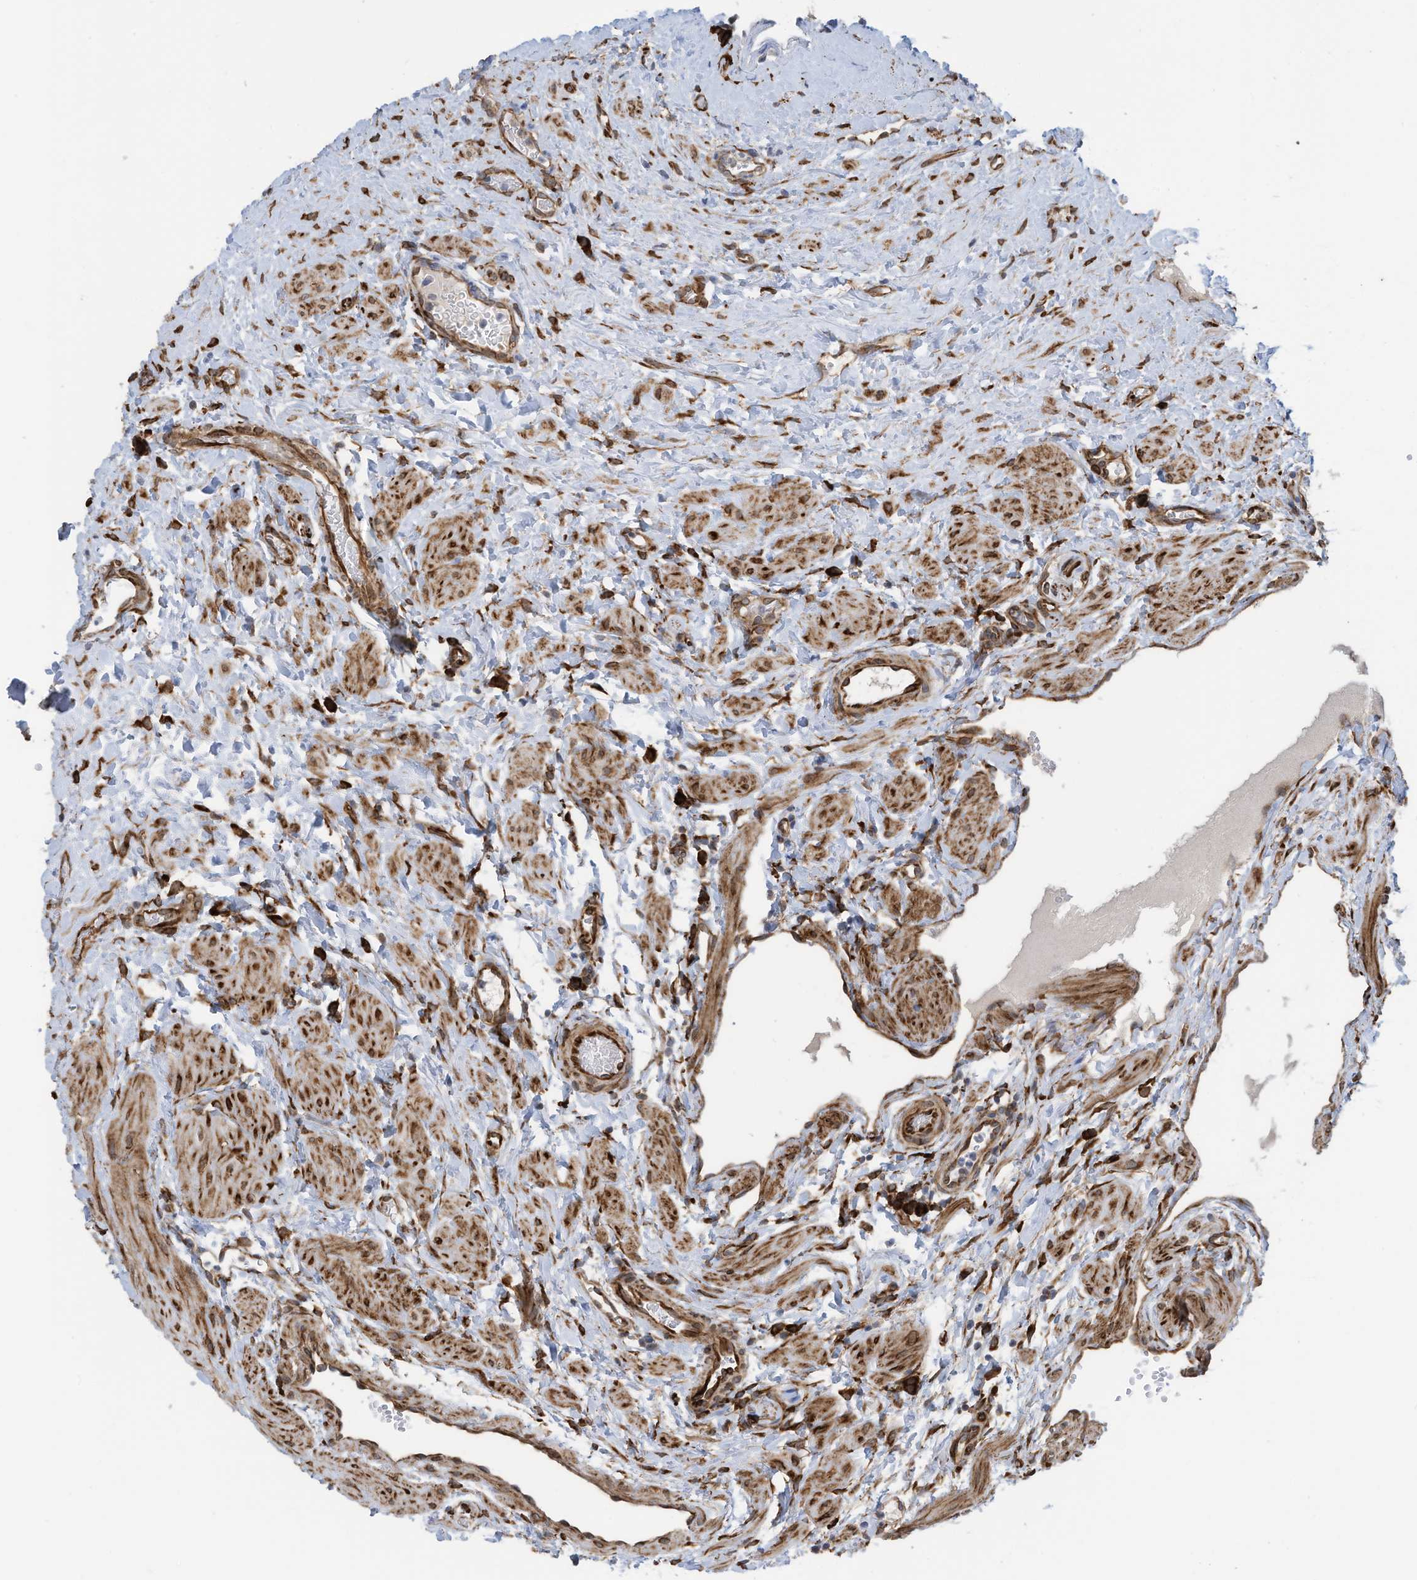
{"staining": {"intensity": "moderate", "quantity": "25%-75%", "location": "cytoplasmic/membranous"}, "tissue": "ovary", "cell_type": "Ovarian stroma cells", "image_type": "normal", "snomed": [{"axis": "morphology", "description": "Normal tissue, NOS"}, {"axis": "morphology", "description": "Cyst, NOS"}, {"axis": "topography", "description": "Ovary"}], "caption": "An immunohistochemistry (IHC) micrograph of unremarkable tissue is shown. Protein staining in brown highlights moderate cytoplasmic/membranous positivity in ovary within ovarian stroma cells.", "gene": "ZBTB45", "patient": {"sex": "female", "age": 33}}